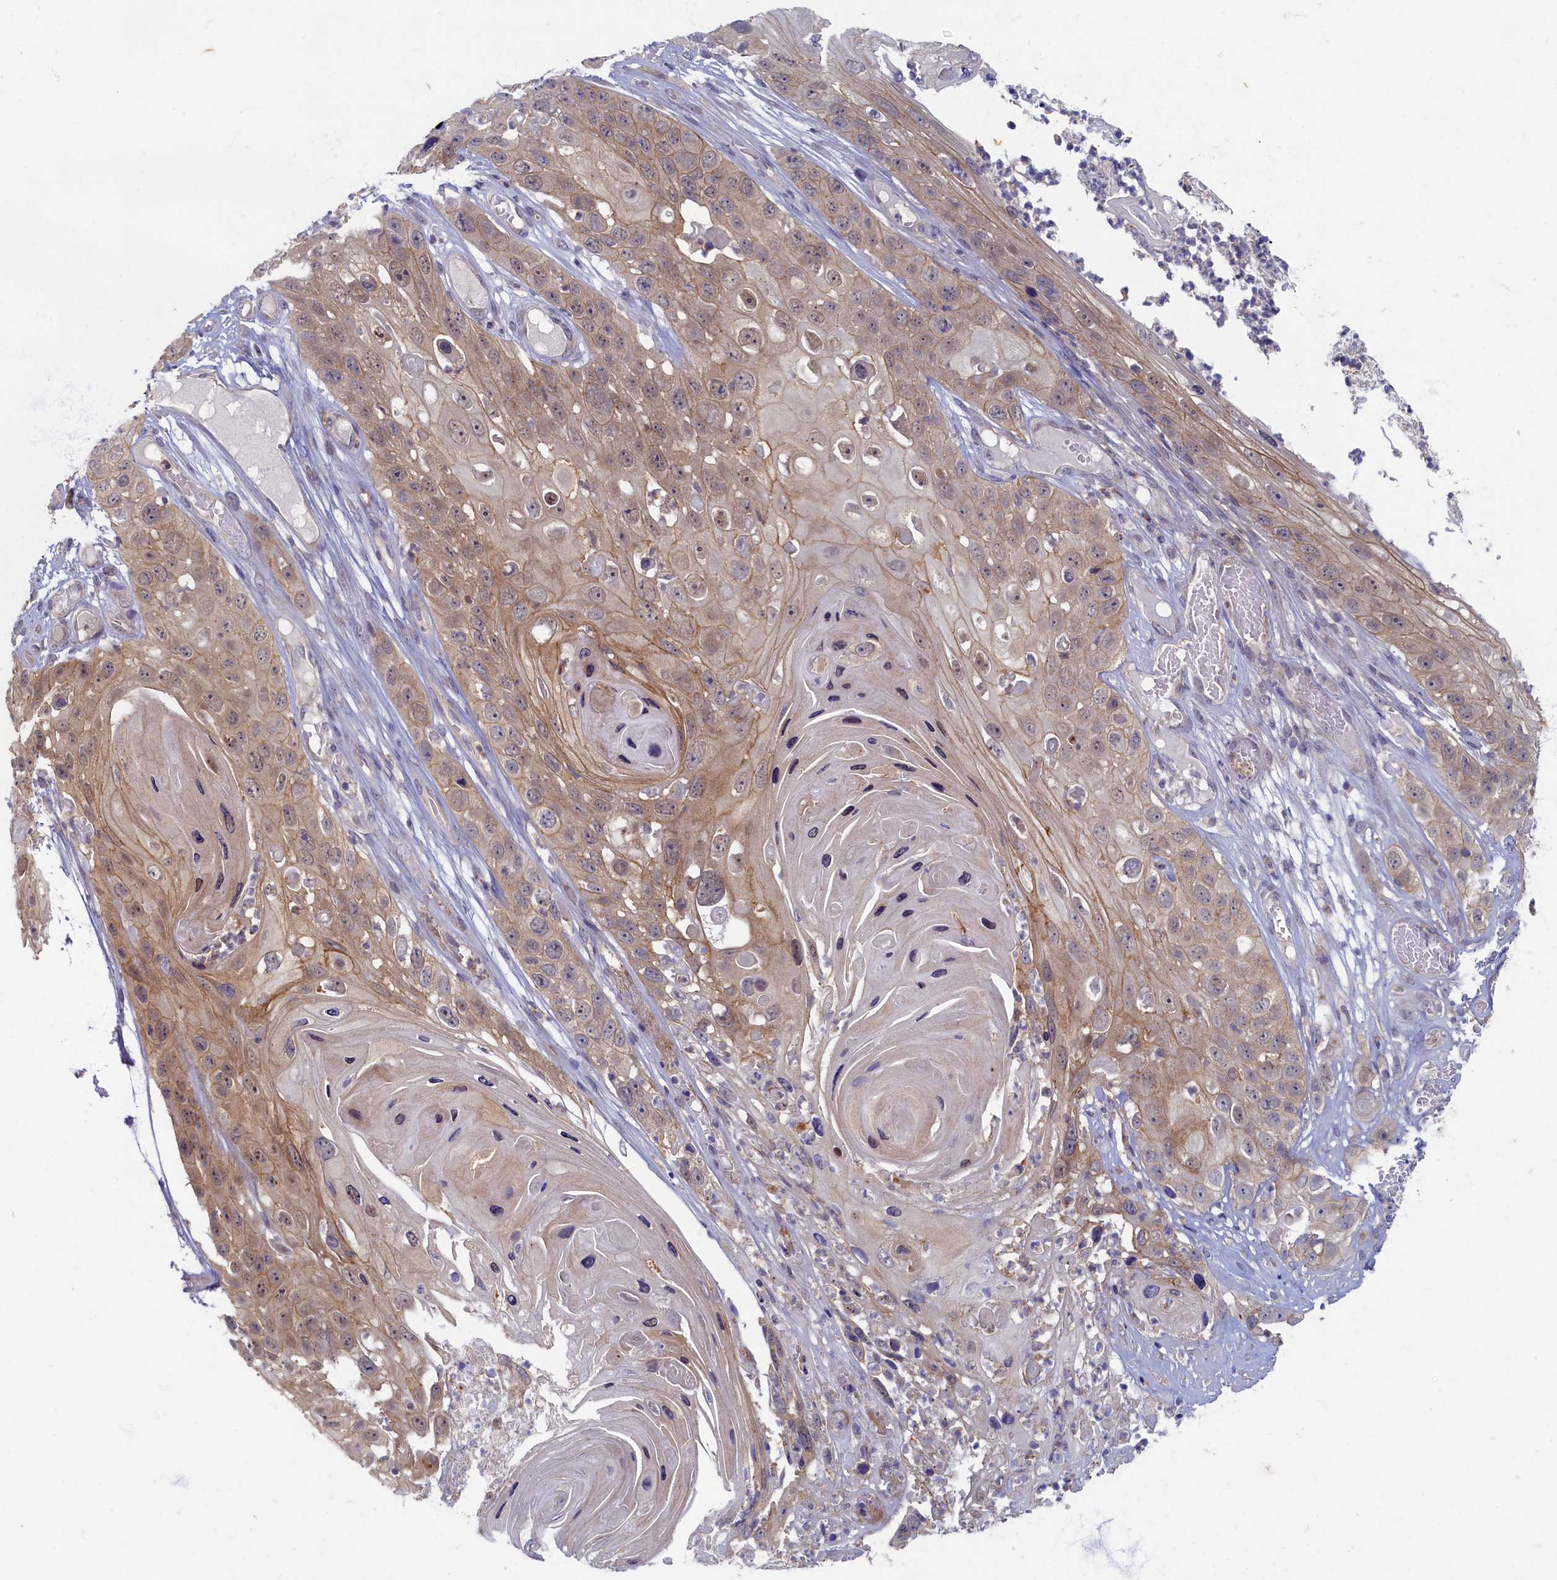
{"staining": {"intensity": "weak", "quantity": "25%-75%", "location": "cytoplasmic/membranous"}, "tissue": "skin cancer", "cell_type": "Tumor cells", "image_type": "cancer", "snomed": [{"axis": "morphology", "description": "Squamous cell carcinoma, NOS"}, {"axis": "topography", "description": "Skin"}], "caption": "A brown stain shows weak cytoplasmic/membranous expression of a protein in skin squamous cell carcinoma tumor cells. (Brightfield microscopy of DAB IHC at high magnification).", "gene": "WDR59", "patient": {"sex": "male", "age": 55}}